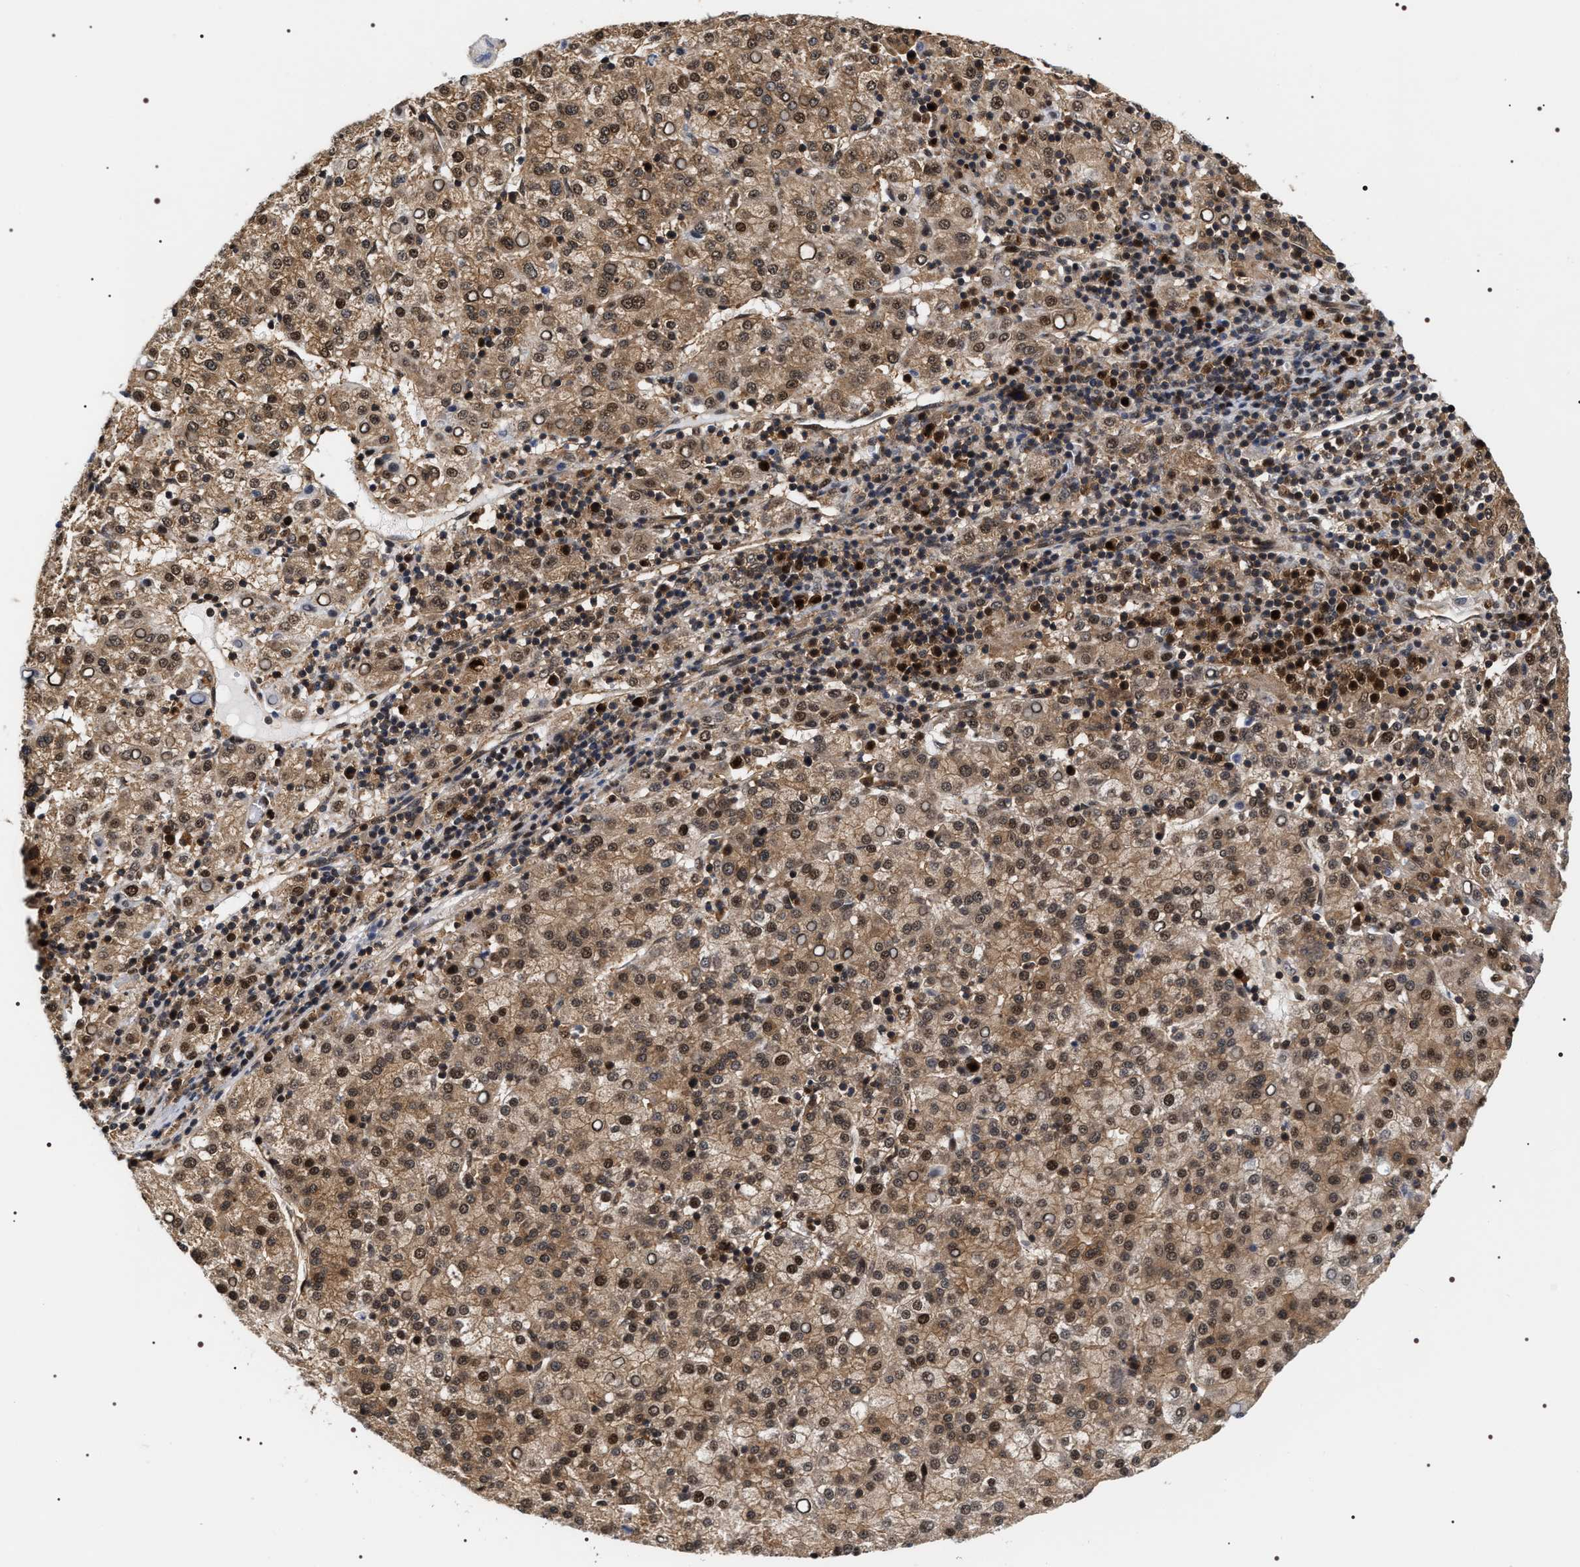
{"staining": {"intensity": "moderate", "quantity": ">75%", "location": "cytoplasmic/membranous,nuclear"}, "tissue": "liver cancer", "cell_type": "Tumor cells", "image_type": "cancer", "snomed": [{"axis": "morphology", "description": "Carcinoma, Hepatocellular, NOS"}, {"axis": "topography", "description": "Liver"}], "caption": "A high-resolution histopathology image shows immunohistochemistry (IHC) staining of liver cancer, which shows moderate cytoplasmic/membranous and nuclear staining in about >75% of tumor cells.", "gene": "BAG6", "patient": {"sex": "female", "age": 58}}